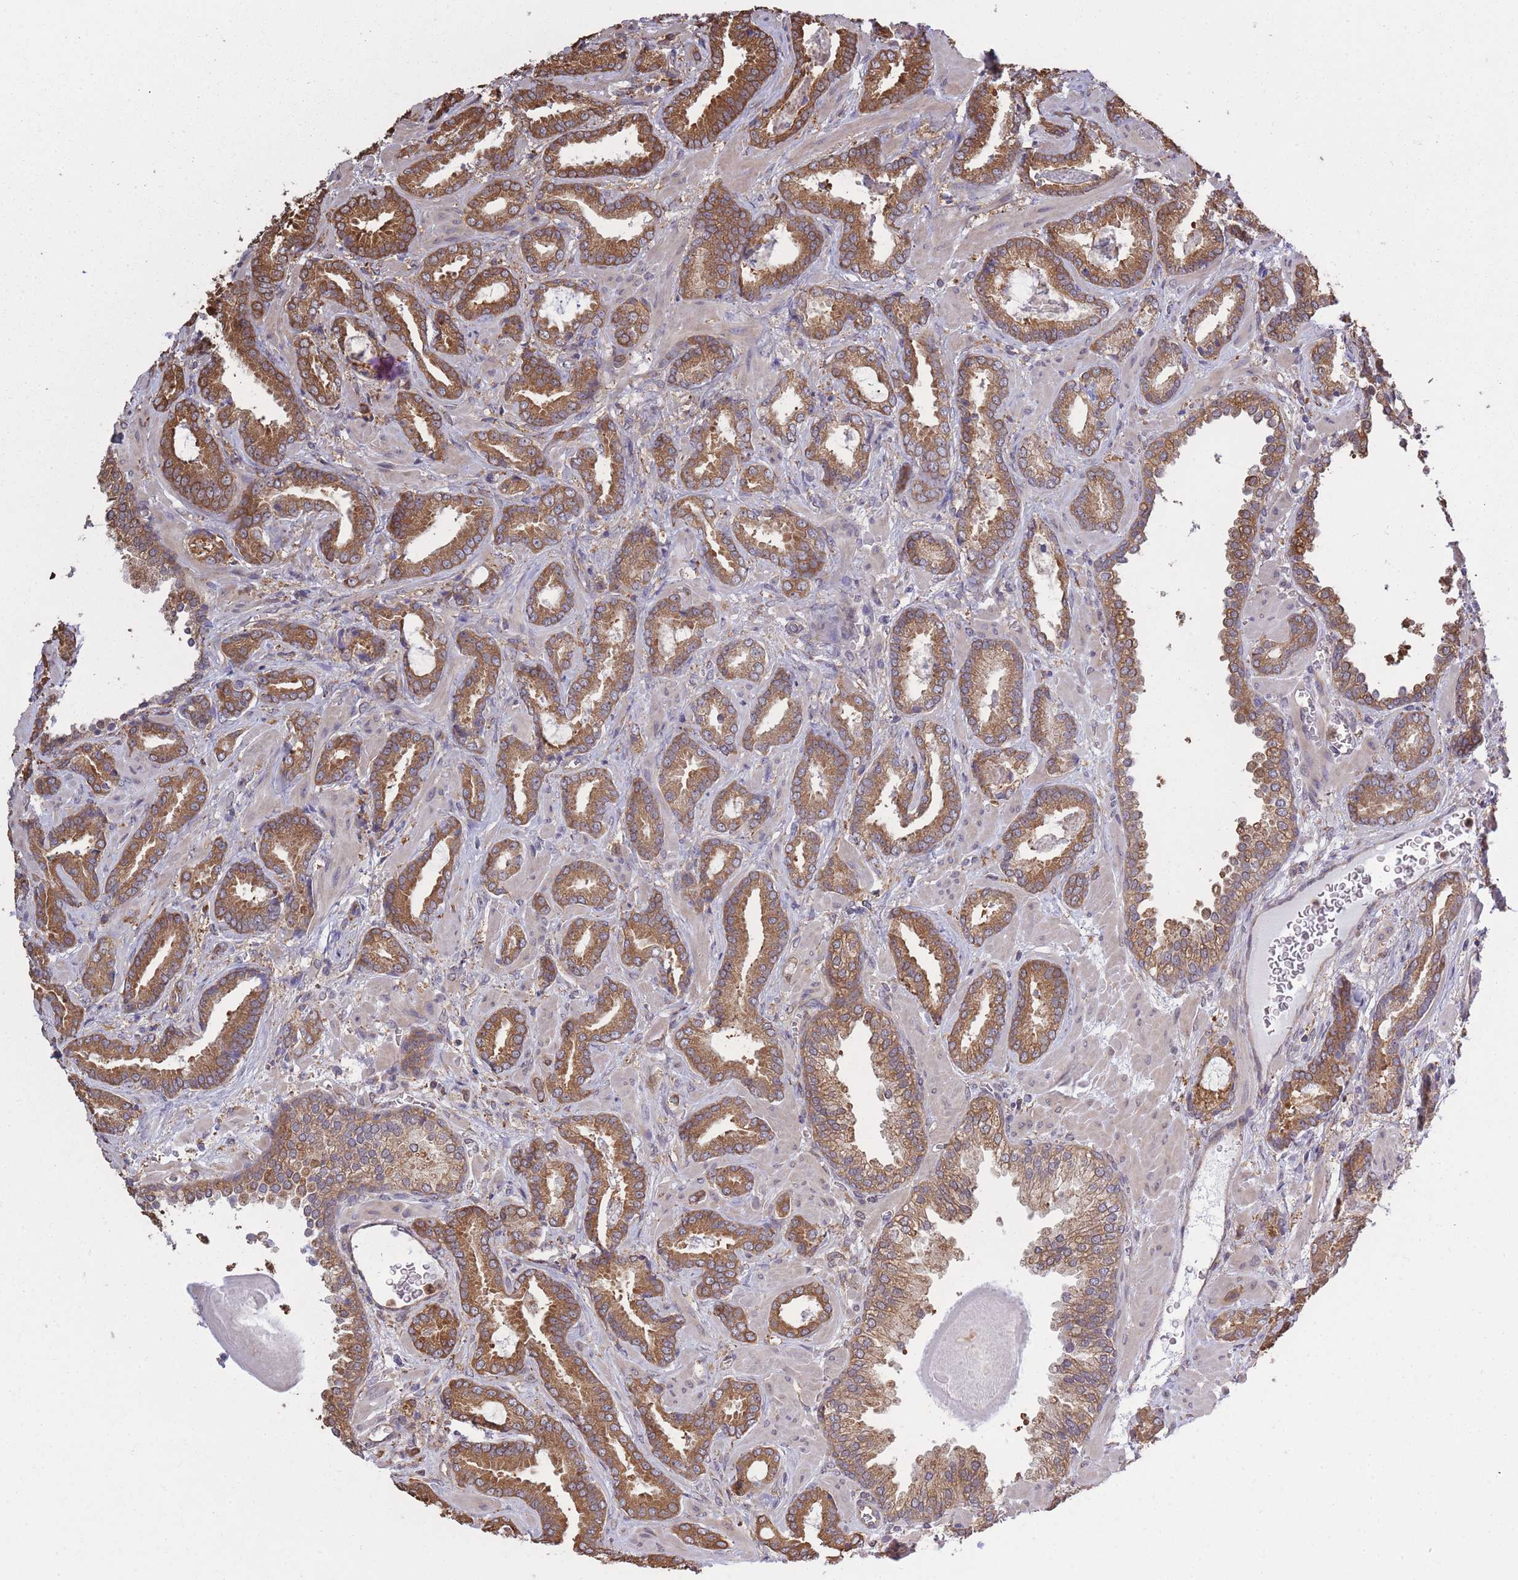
{"staining": {"intensity": "moderate", "quantity": ">75%", "location": "cytoplasmic/membranous"}, "tissue": "prostate cancer", "cell_type": "Tumor cells", "image_type": "cancer", "snomed": [{"axis": "morphology", "description": "Adenocarcinoma, Low grade"}, {"axis": "topography", "description": "Prostate"}], "caption": "Immunohistochemical staining of prostate cancer (low-grade adenocarcinoma) displays medium levels of moderate cytoplasmic/membranous staining in approximately >75% of tumor cells.", "gene": "ARL13B", "patient": {"sex": "male", "age": 62}}